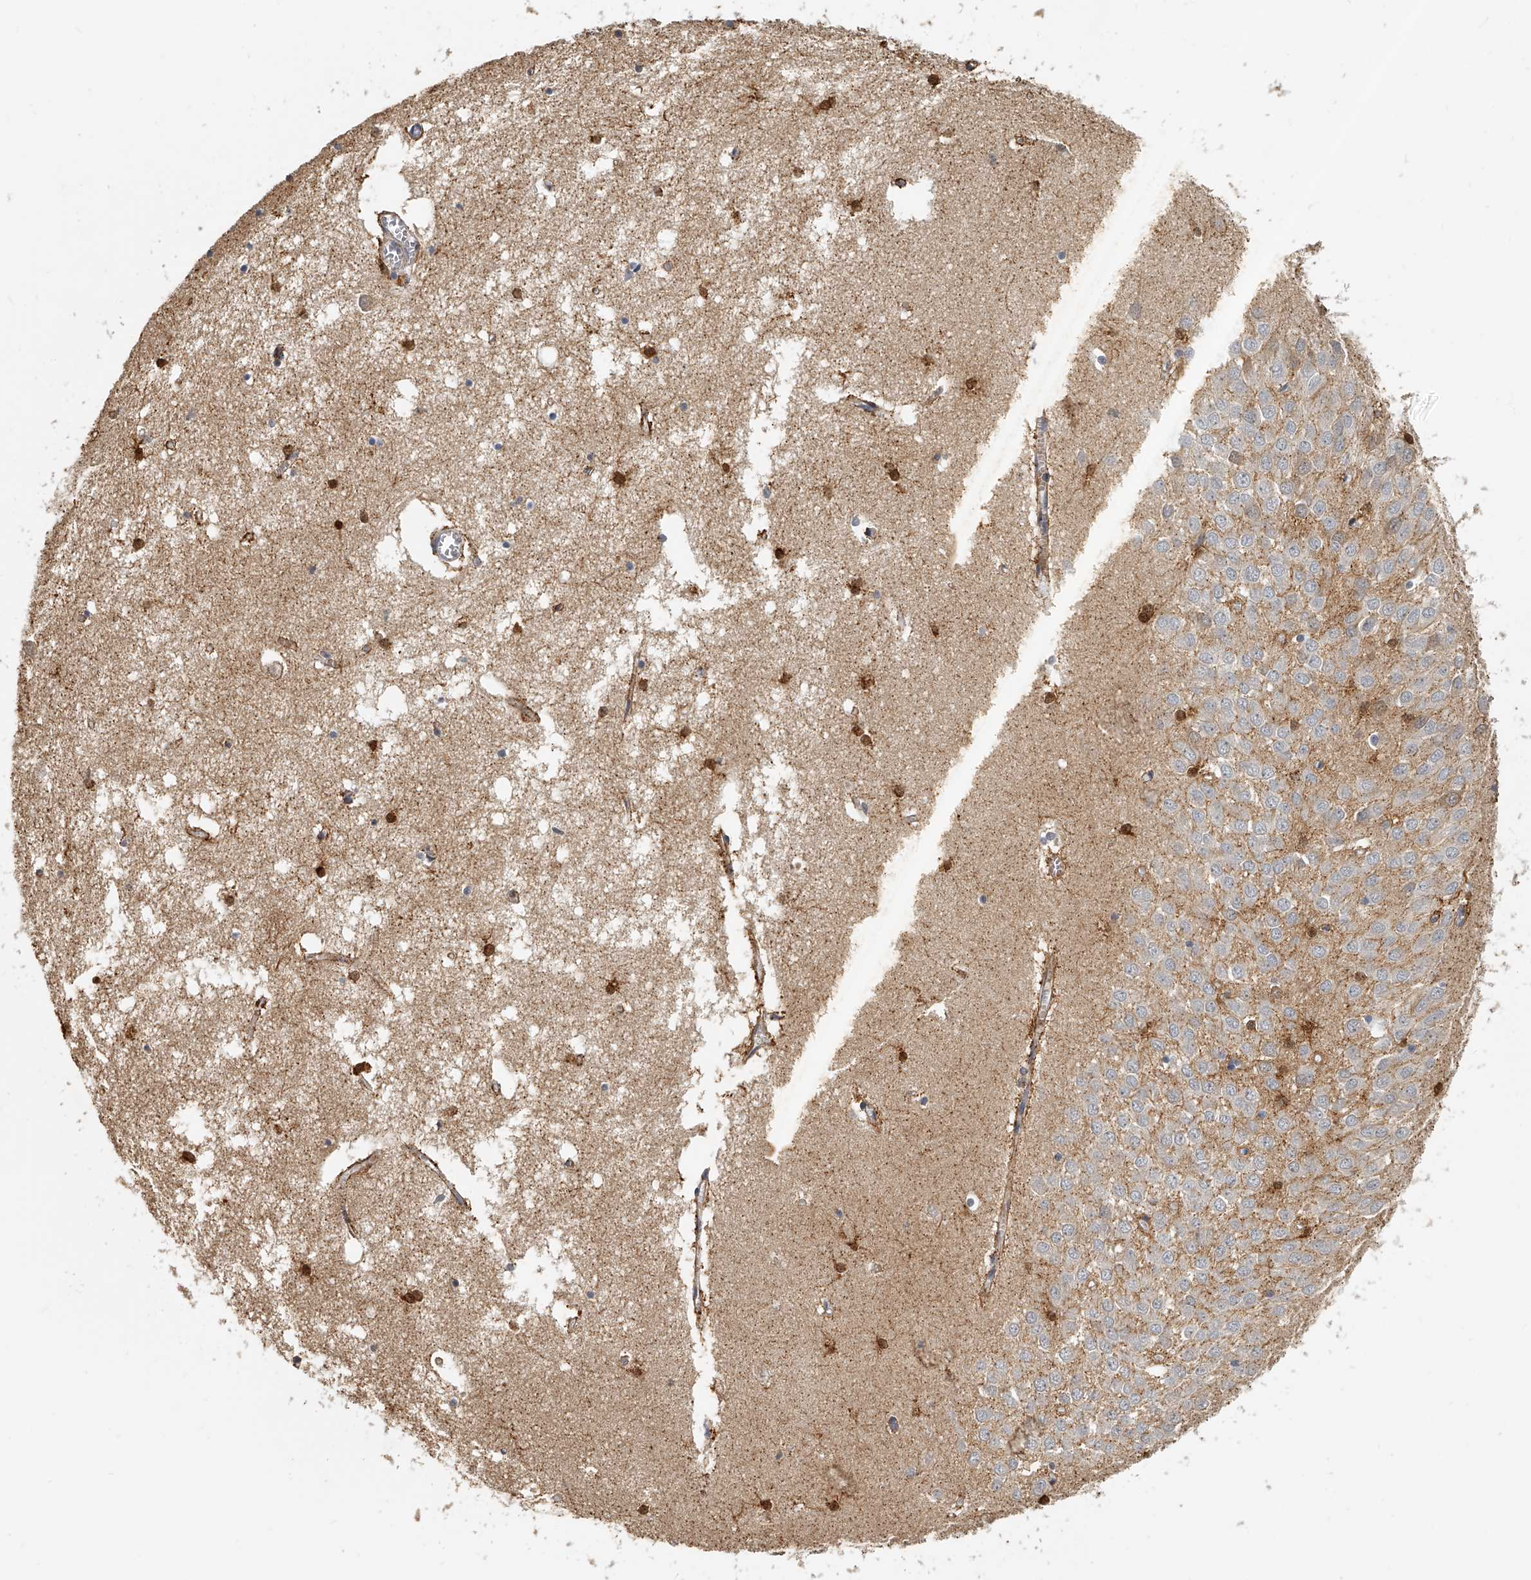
{"staining": {"intensity": "moderate", "quantity": "25%-75%", "location": "cytoplasmic/membranous"}, "tissue": "hippocampus", "cell_type": "Glial cells", "image_type": "normal", "snomed": [{"axis": "morphology", "description": "Normal tissue, NOS"}, {"axis": "topography", "description": "Hippocampus"}], "caption": "Immunohistochemistry photomicrograph of normal hippocampus: human hippocampus stained using immunohistochemistry demonstrates medium levels of moderate protein expression localized specifically in the cytoplasmic/membranous of glial cells, appearing as a cytoplasmic/membranous brown color.", "gene": "KLHL7", "patient": {"sex": "male", "age": 70}}